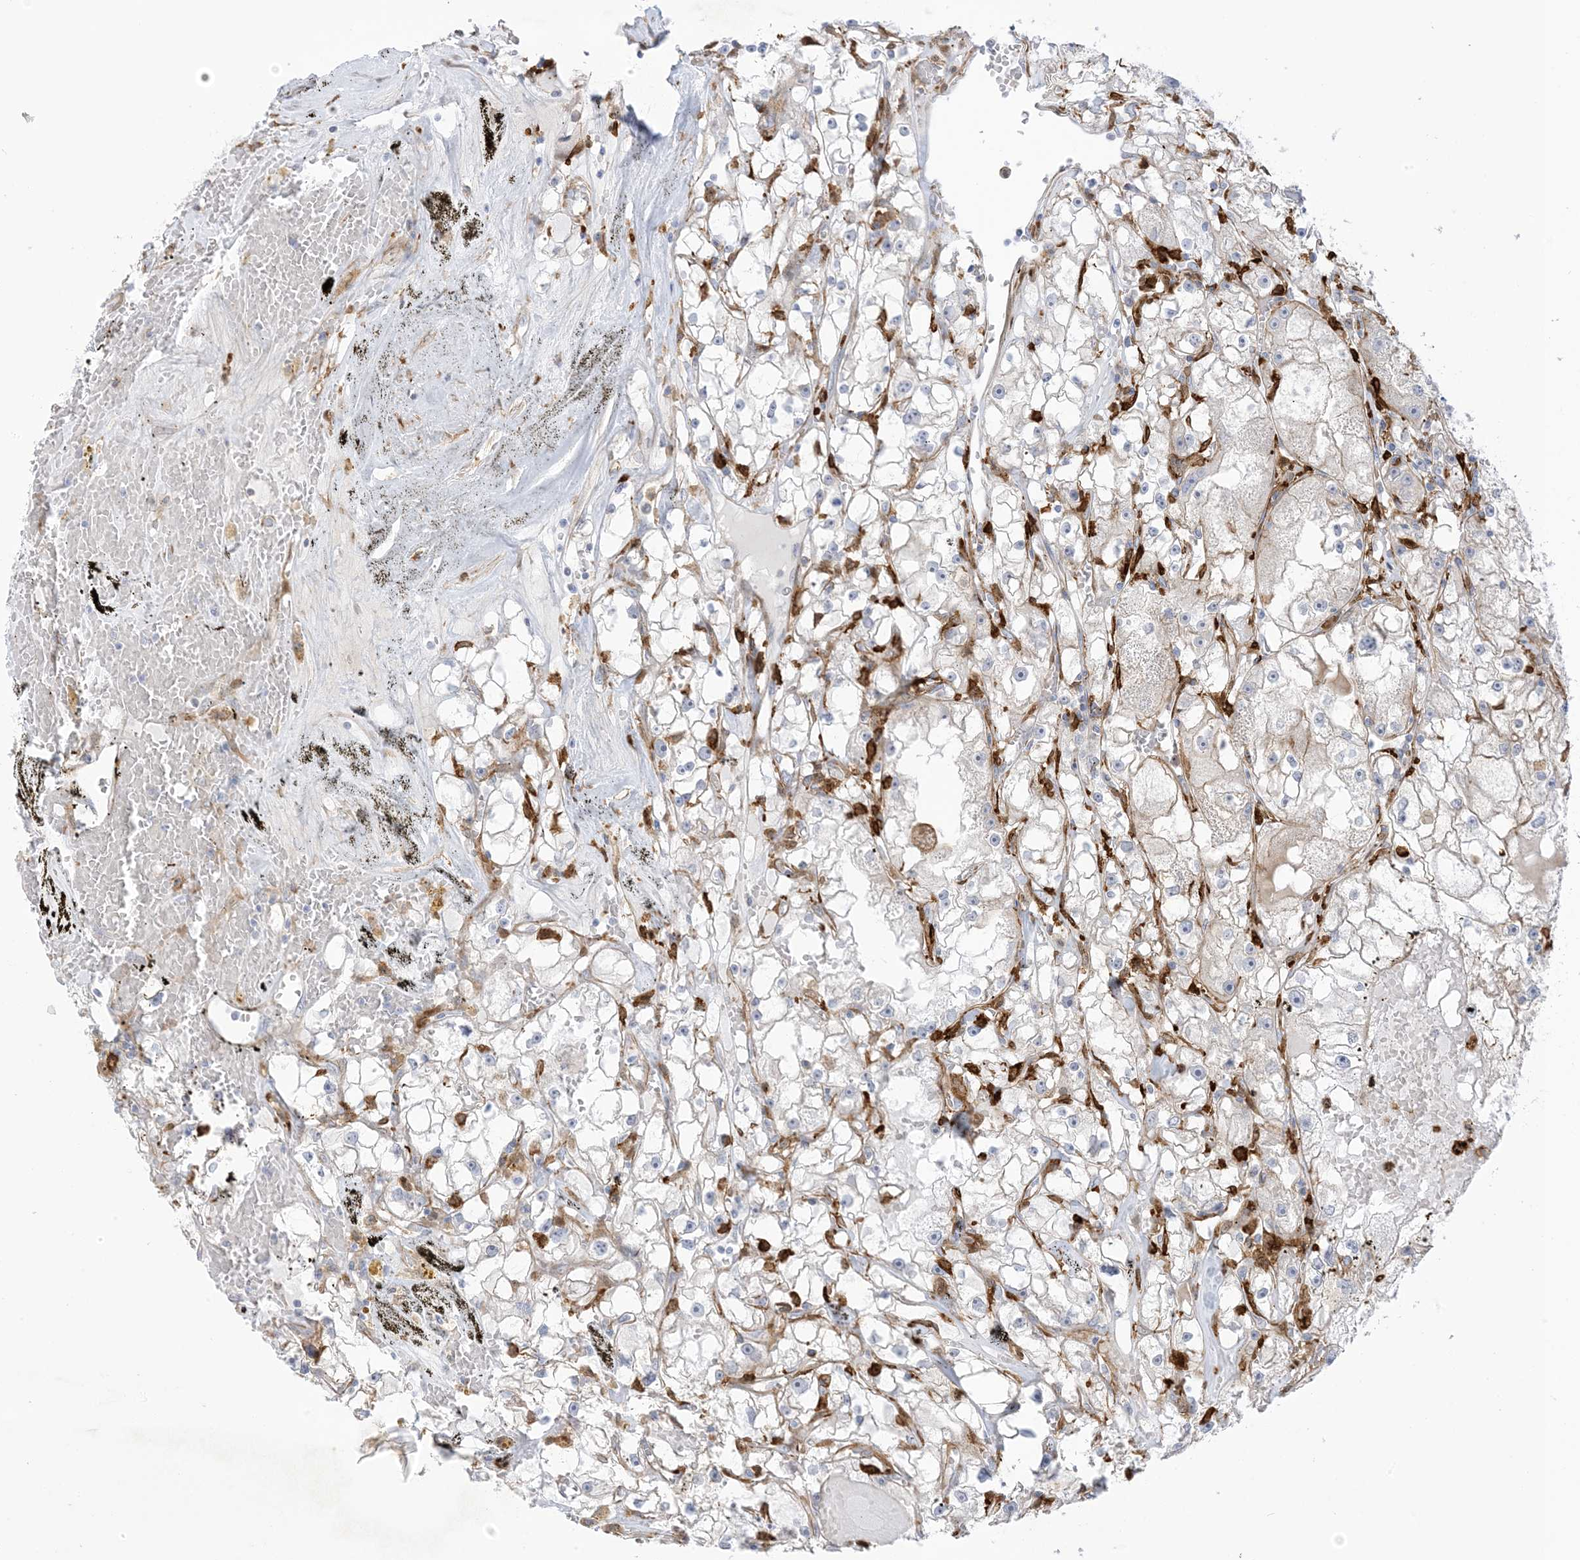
{"staining": {"intensity": "negative", "quantity": "none", "location": "none"}, "tissue": "renal cancer", "cell_type": "Tumor cells", "image_type": "cancer", "snomed": [{"axis": "morphology", "description": "Adenocarcinoma, NOS"}, {"axis": "topography", "description": "Kidney"}], "caption": "Tumor cells are negative for brown protein staining in renal adenocarcinoma.", "gene": "ICMT", "patient": {"sex": "male", "age": 56}}